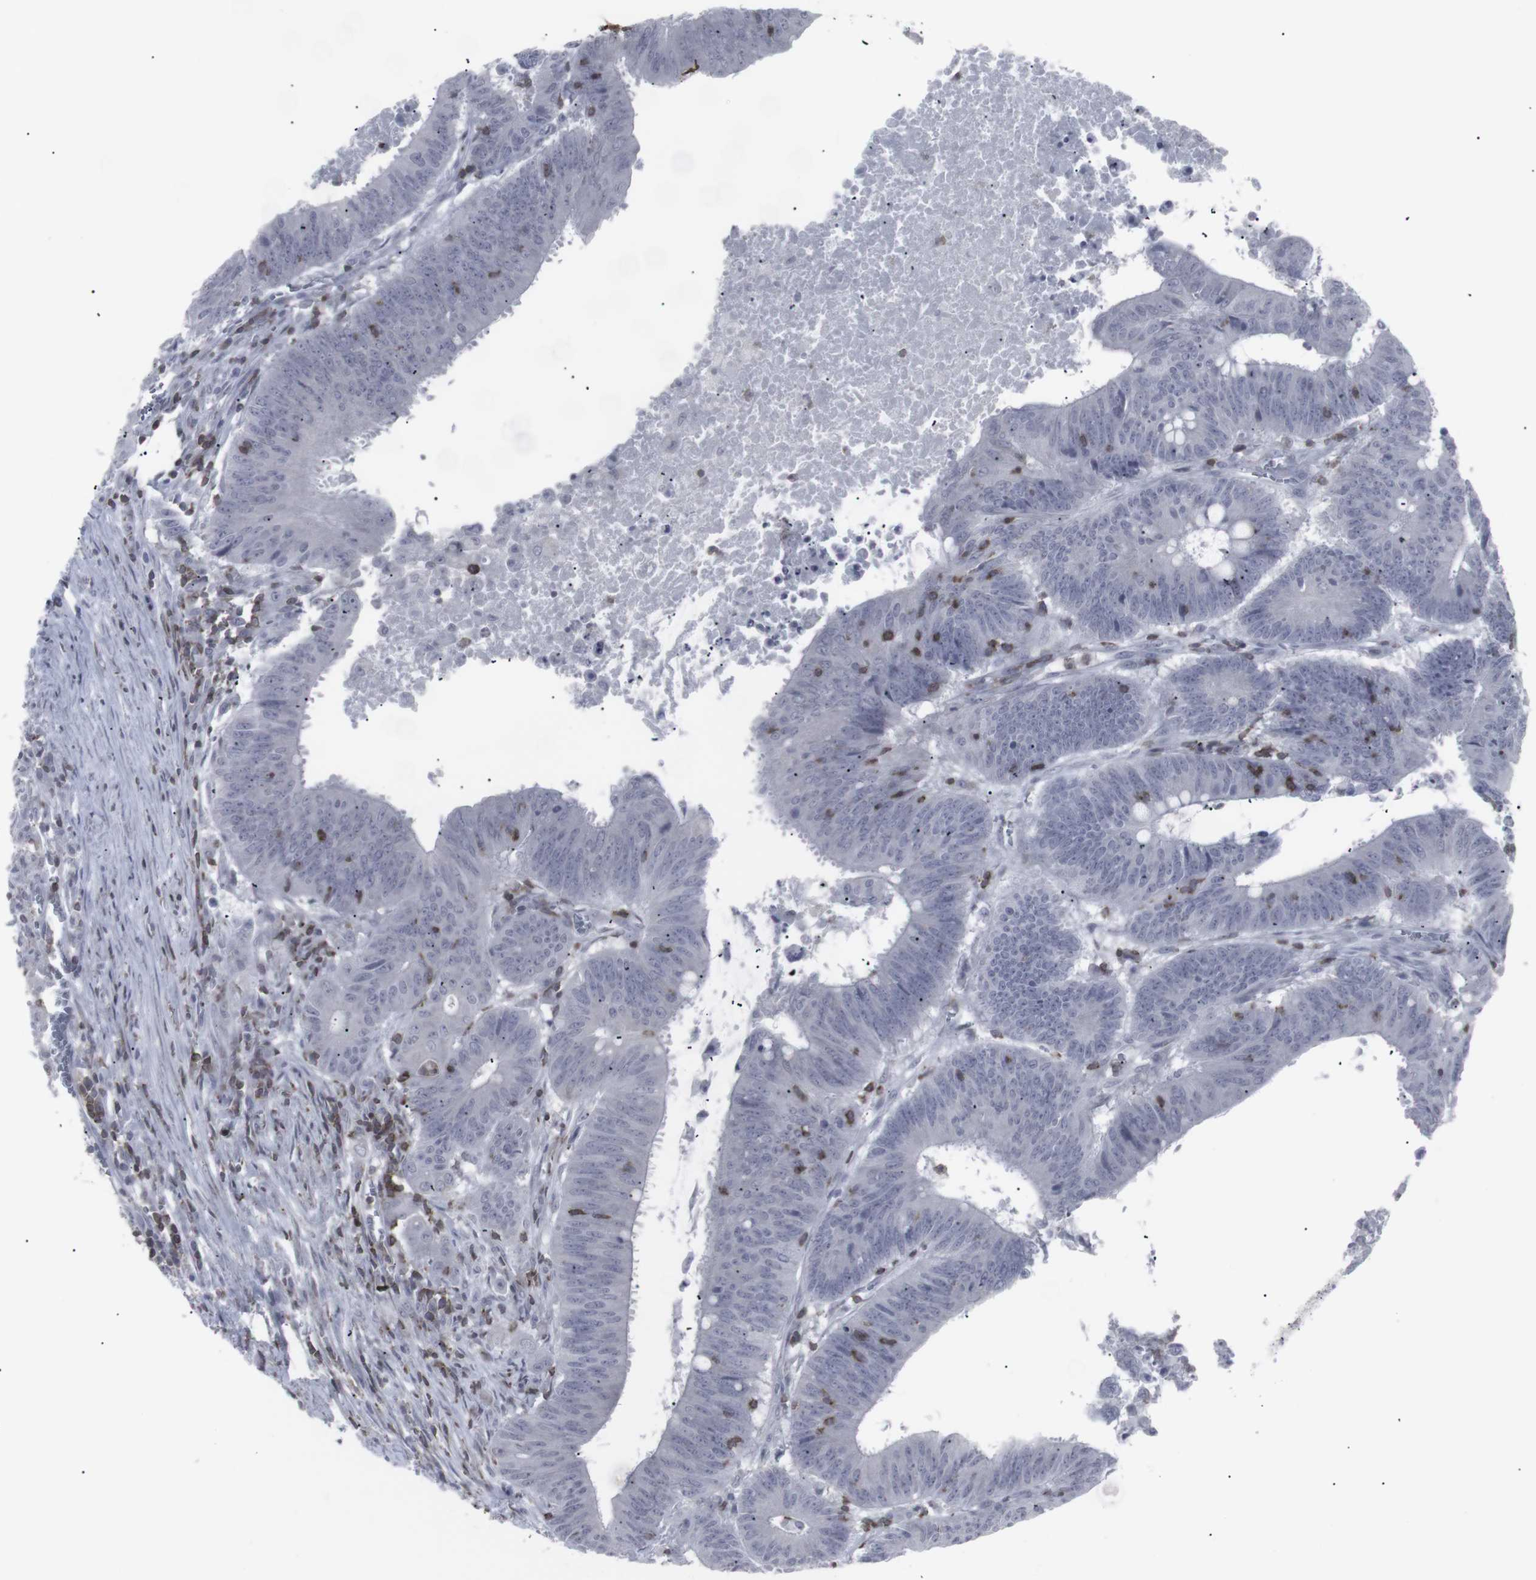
{"staining": {"intensity": "negative", "quantity": "none", "location": "none"}, "tissue": "colorectal cancer", "cell_type": "Tumor cells", "image_type": "cancer", "snomed": [{"axis": "morphology", "description": "Adenocarcinoma, NOS"}, {"axis": "topography", "description": "Colon"}], "caption": "DAB (3,3'-diaminobenzidine) immunohistochemical staining of colorectal adenocarcinoma shows no significant expression in tumor cells.", "gene": "APOBEC2", "patient": {"sex": "male", "age": 45}}